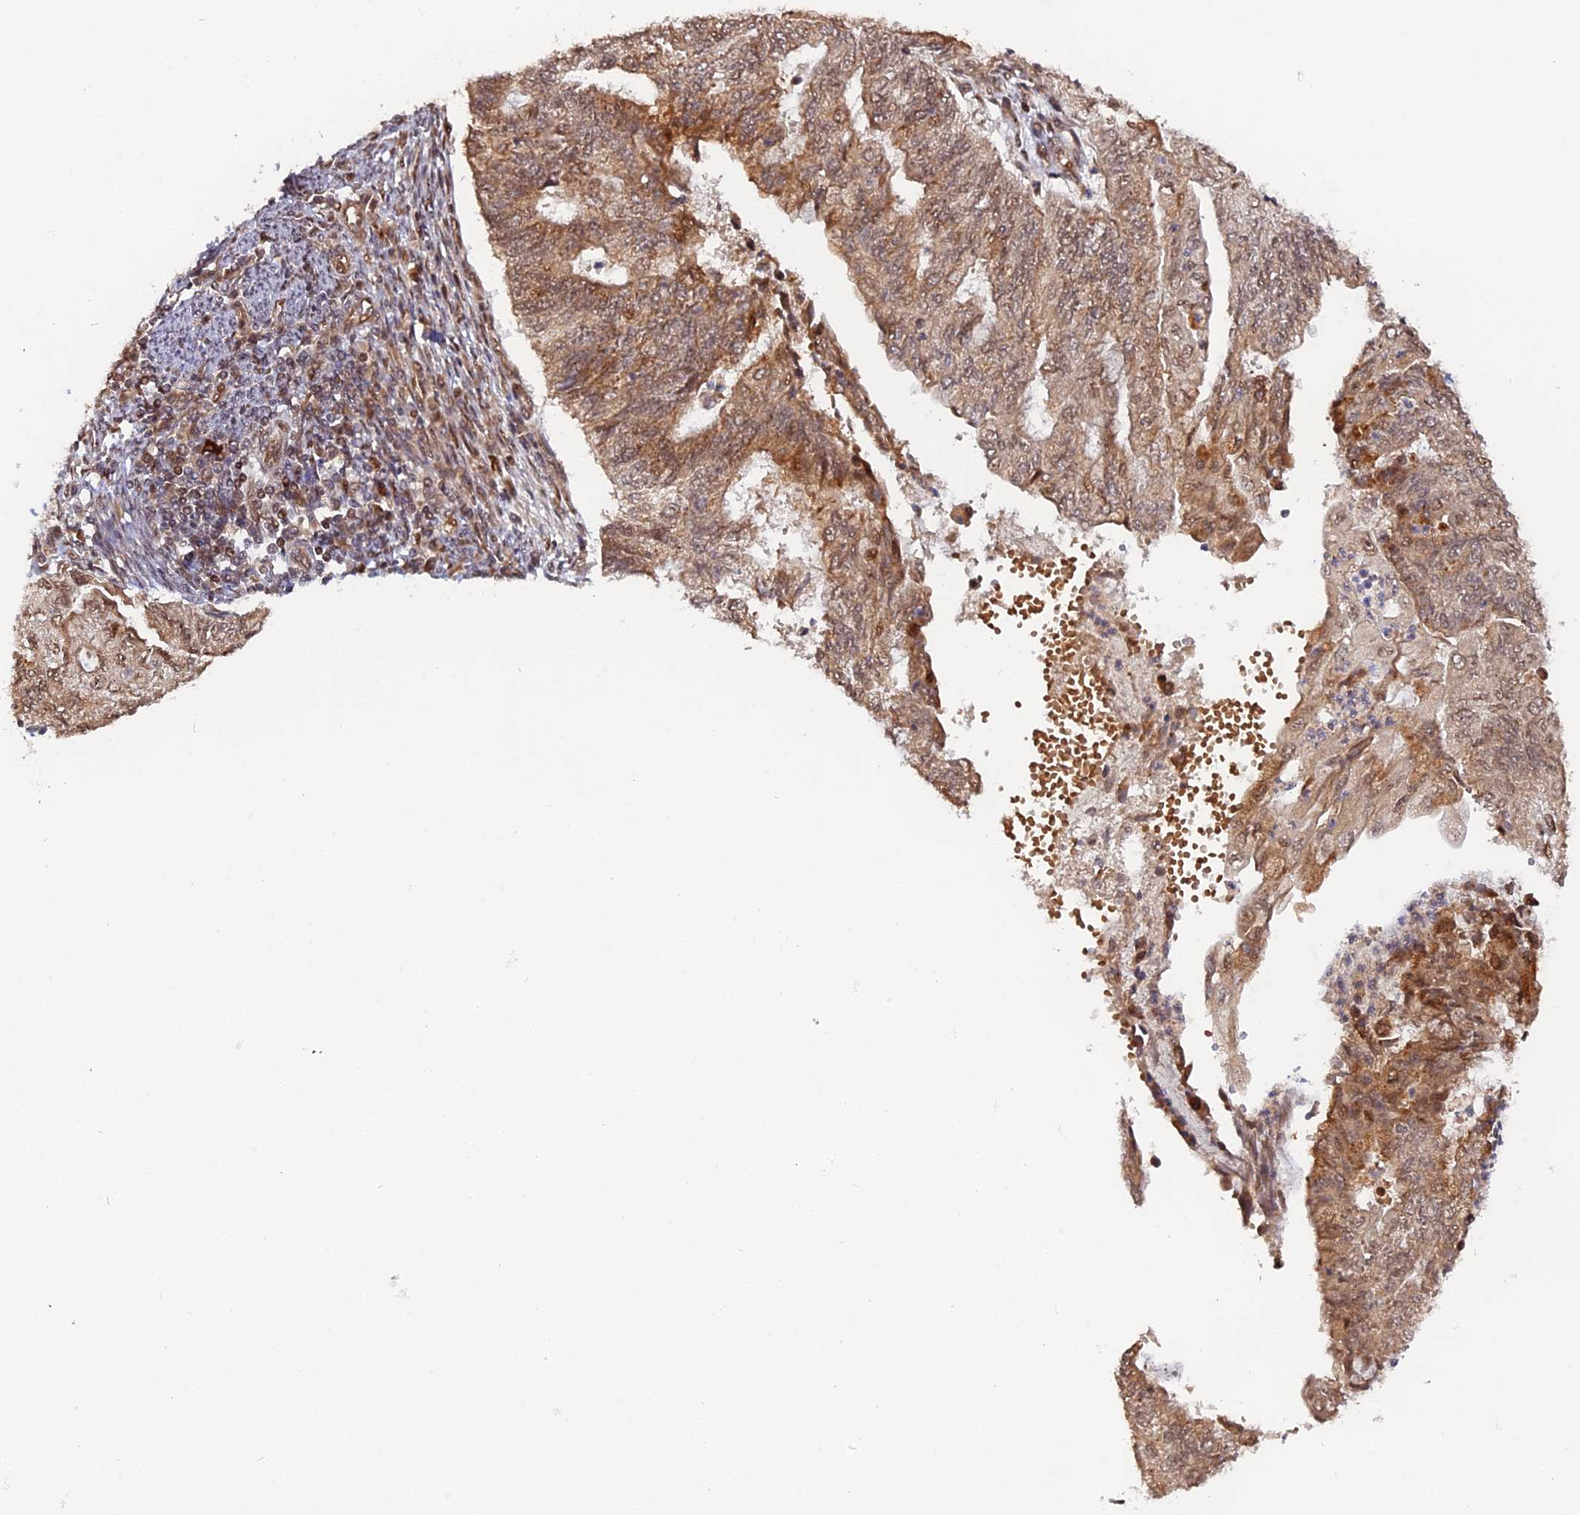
{"staining": {"intensity": "moderate", "quantity": ">75%", "location": "cytoplasmic/membranous,nuclear"}, "tissue": "endometrial cancer", "cell_type": "Tumor cells", "image_type": "cancer", "snomed": [{"axis": "morphology", "description": "Adenocarcinoma, NOS"}, {"axis": "topography", "description": "Endometrium"}], "caption": "Human endometrial cancer stained with a brown dye shows moderate cytoplasmic/membranous and nuclear positive staining in approximately >75% of tumor cells.", "gene": "ANKRD24", "patient": {"sex": "female", "age": 59}}